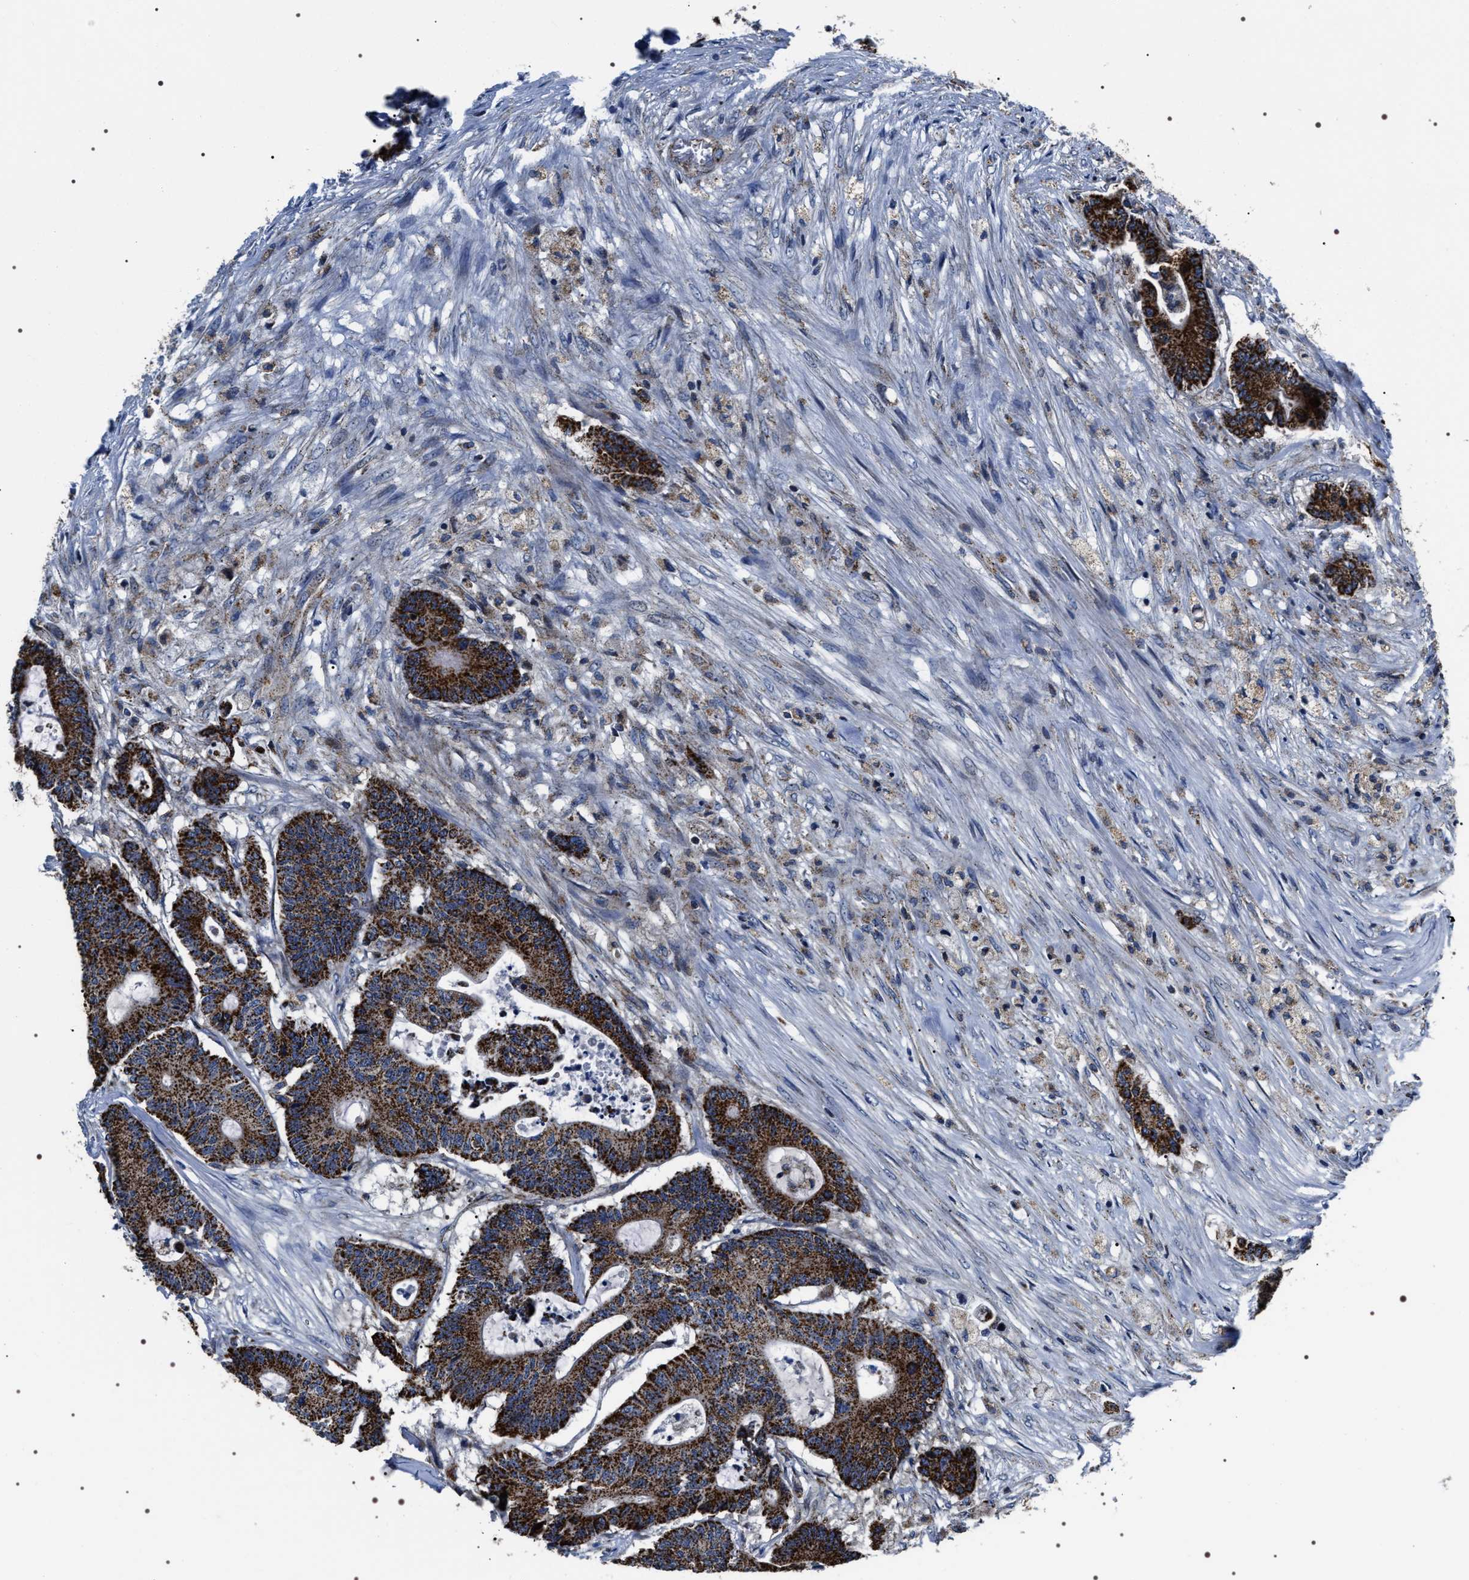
{"staining": {"intensity": "strong", "quantity": ">75%", "location": "cytoplasmic/membranous"}, "tissue": "colorectal cancer", "cell_type": "Tumor cells", "image_type": "cancer", "snomed": [{"axis": "morphology", "description": "Adenocarcinoma, NOS"}, {"axis": "topography", "description": "Colon"}], "caption": "Colorectal cancer (adenocarcinoma) was stained to show a protein in brown. There is high levels of strong cytoplasmic/membranous staining in about >75% of tumor cells.", "gene": "NTMT1", "patient": {"sex": "female", "age": 84}}